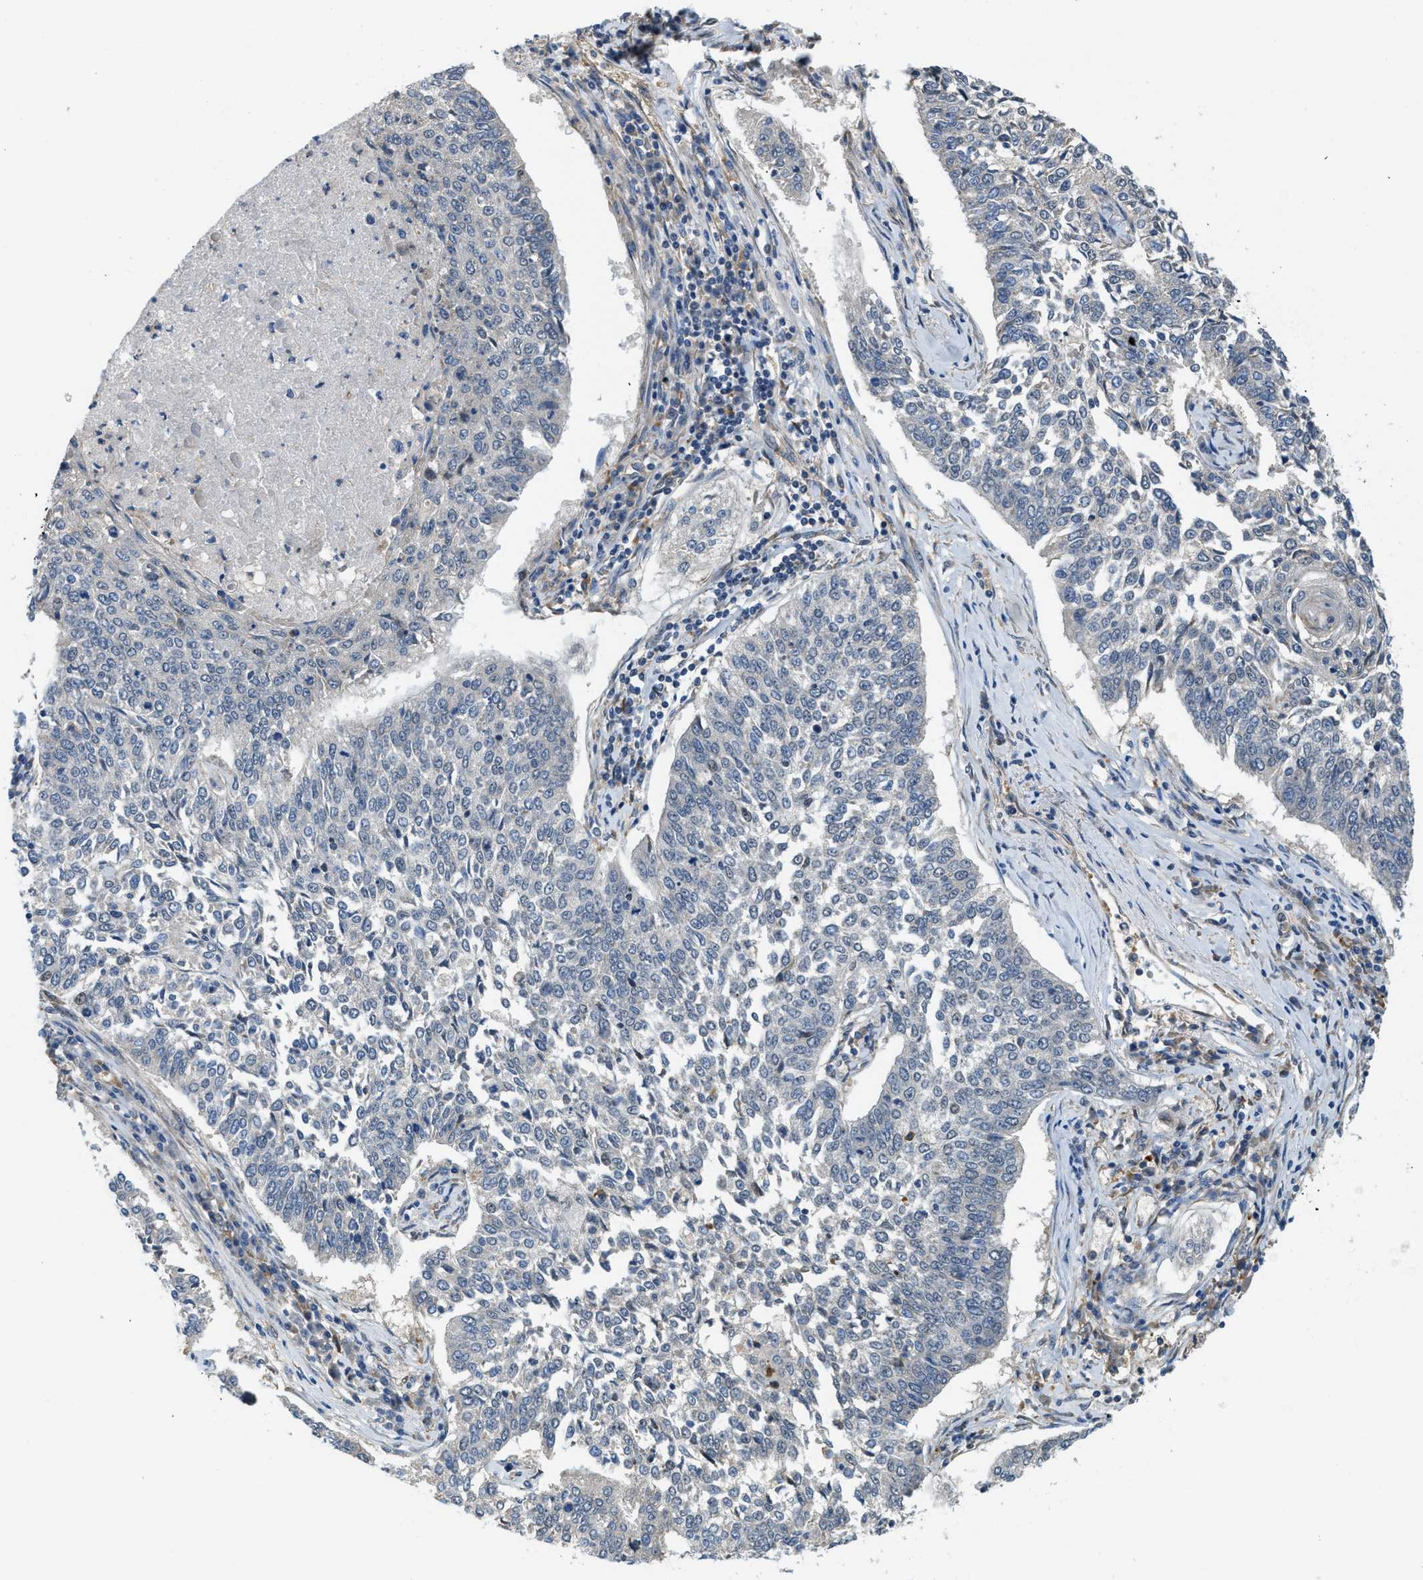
{"staining": {"intensity": "negative", "quantity": "none", "location": "none"}, "tissue": "lung cancer", "cell_type": "Tumor cells", "image_type": "cancer", "snomed": [{"axis": "morphology", "description": "Normal tissue, NOS"}, {"axis": "morphology", "description": "Squamous cell carcinoma, NOS"}, {"axis": "topography", "description": "Cartilage tissue"}, {"axis": "topography", "description": "Bronchus"}, {"axis": "topography", "description": "Lung"}], "caption": "Immunohistochemistry (IHC) micrograph of neoplastic tissue: human lung cancer (squamous cell carcinoma) stained with DAB exhibits no significant protein expression in tumor cells.", "gene": "STARD3NL", "patient": {"sex": "female", "age": 49}}